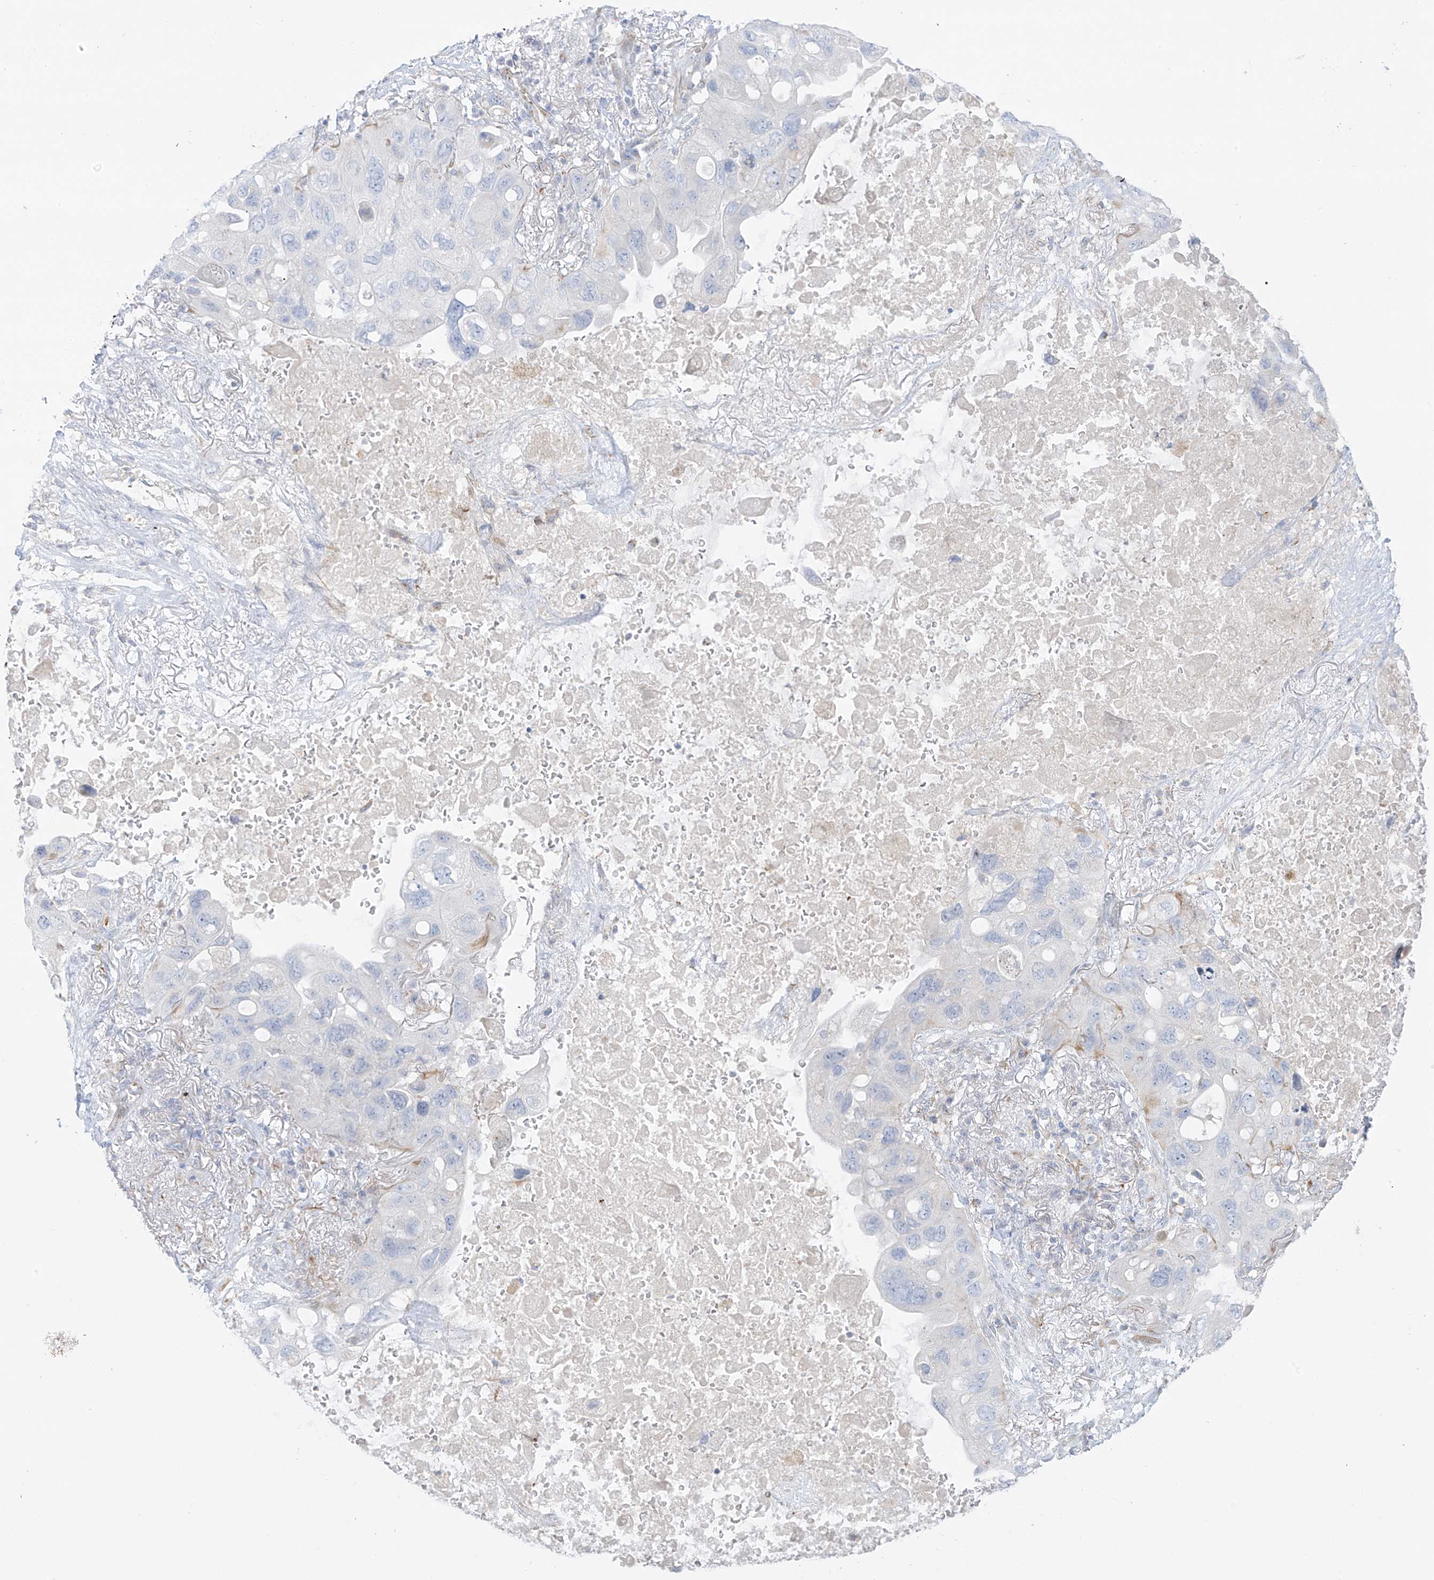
{"staining": {"intensity": "negative", "quantity": "none", "location": "none"}, "tissue": "lung cancer", "cell_type": "Tumor cells", "image_type": "cancer", "snomed": [{"axis": "morphology", "description": "Squamous cell carcinoma, NOS"}, {"axis": "topography", "description": "Lung"}], "caption": "An IHC image of lung cancer (squamous cell carcinoma) is shown. There is no staining in tumor cells of lung cancer (squamous cell carcinoma).", "gene": "TAL2", "patient": {"sex": "female", "age": 73}}